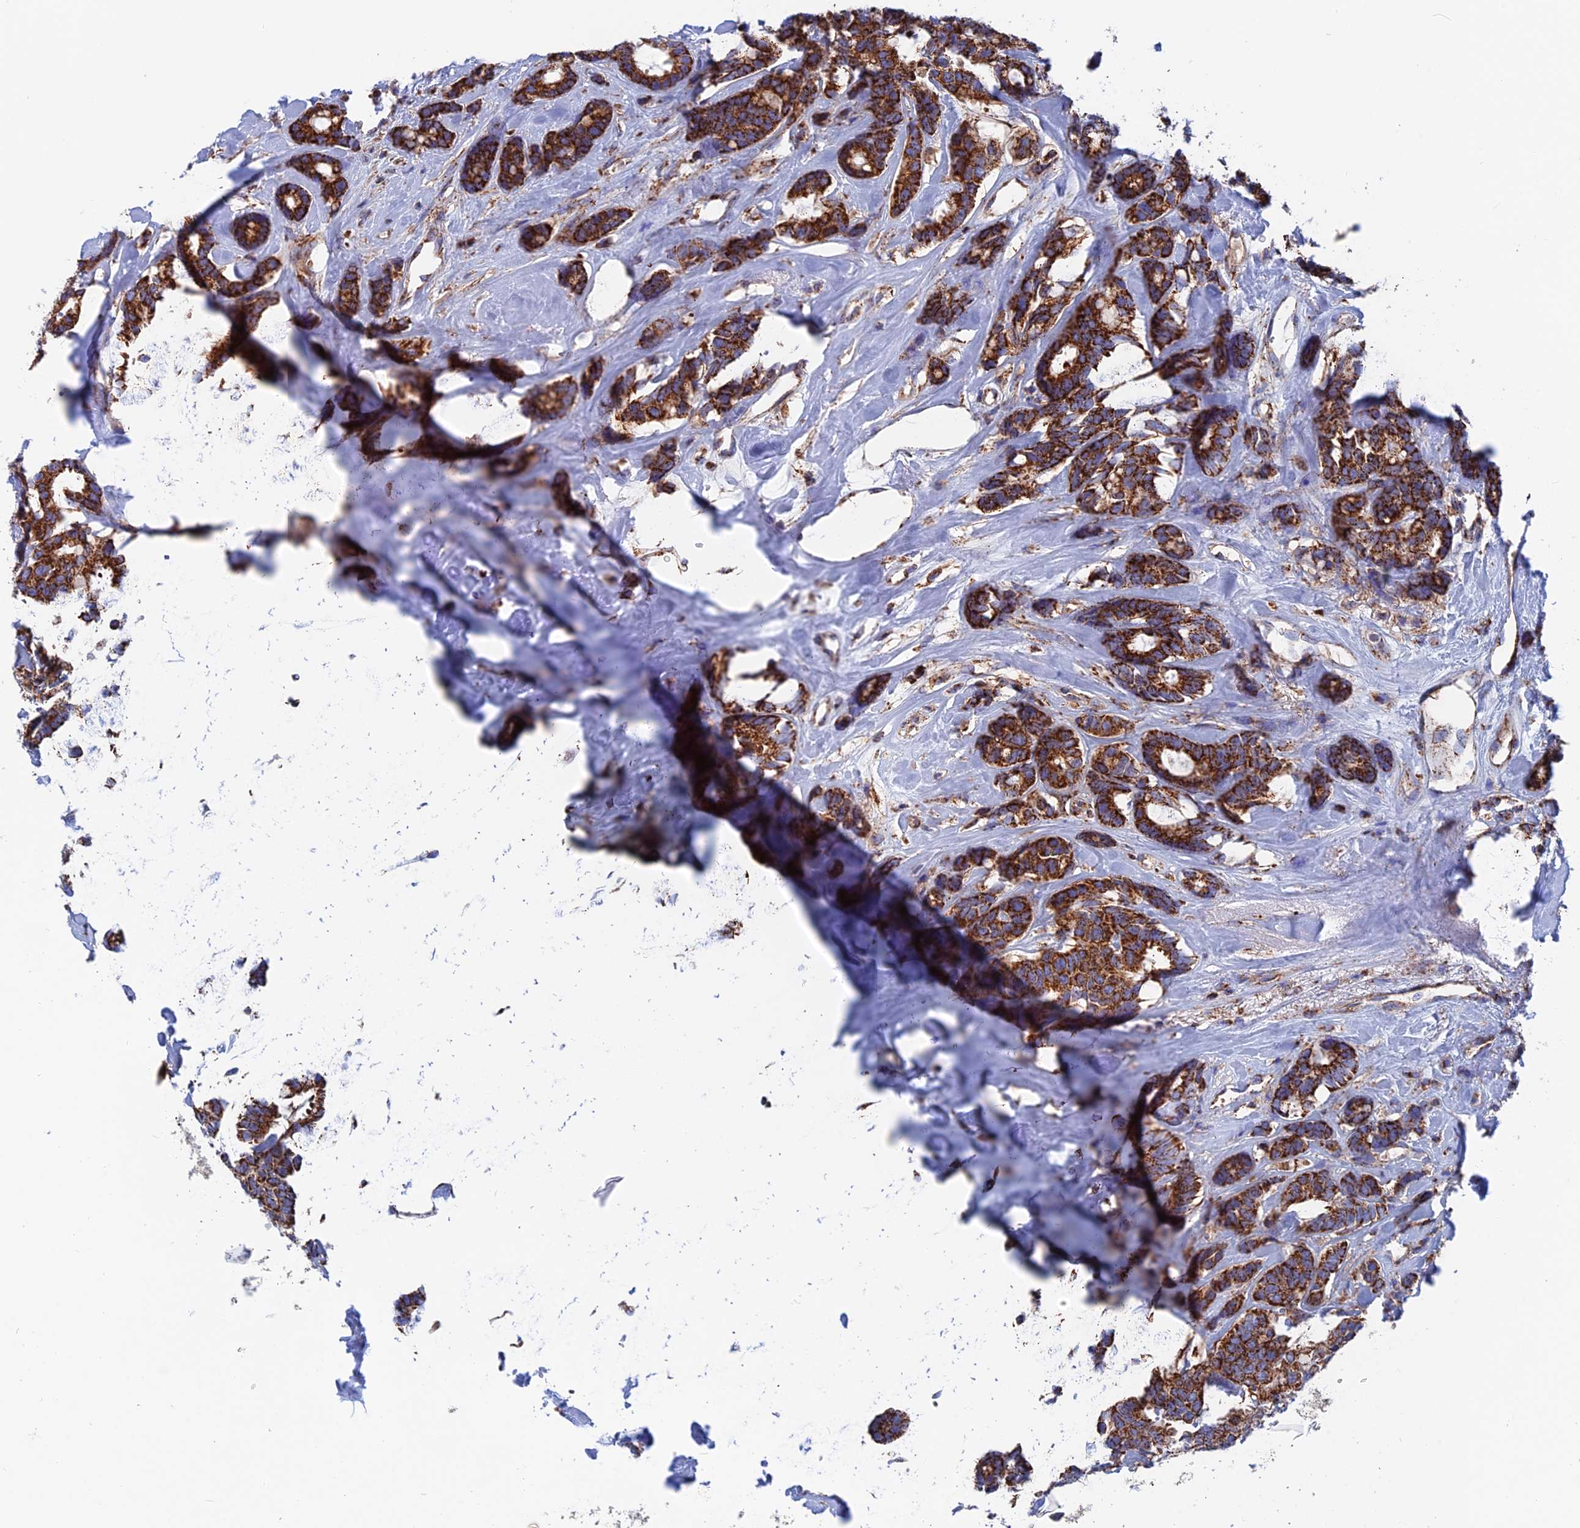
{"staining": {"intensity": "strong", "quantity": ">75%", "location": "cytoplasmic/membranous"}, "tissue": "breast cancer", "cell_type": "Tumor cells", "image_type": "cancer", "snomed": [{"axis": "morphology", "description": "Duct carcinoma"}, {"axis": "topography", "description": "Breast"}], "caption": "Immunohistochemical staining of human breast invasive ductal carcinoma displays high levels of strong cytoplasmic/membranous expression in approximately >75% of tumor cells. The protein of interest is stained brown, and the nuclei are stained in blue (DAB (3,3'-diaminobenzidine) IHC with brightfield microscopy, high magnification).", "gene": "WDR83", "patient": {"sex": "female", "age": 87}}